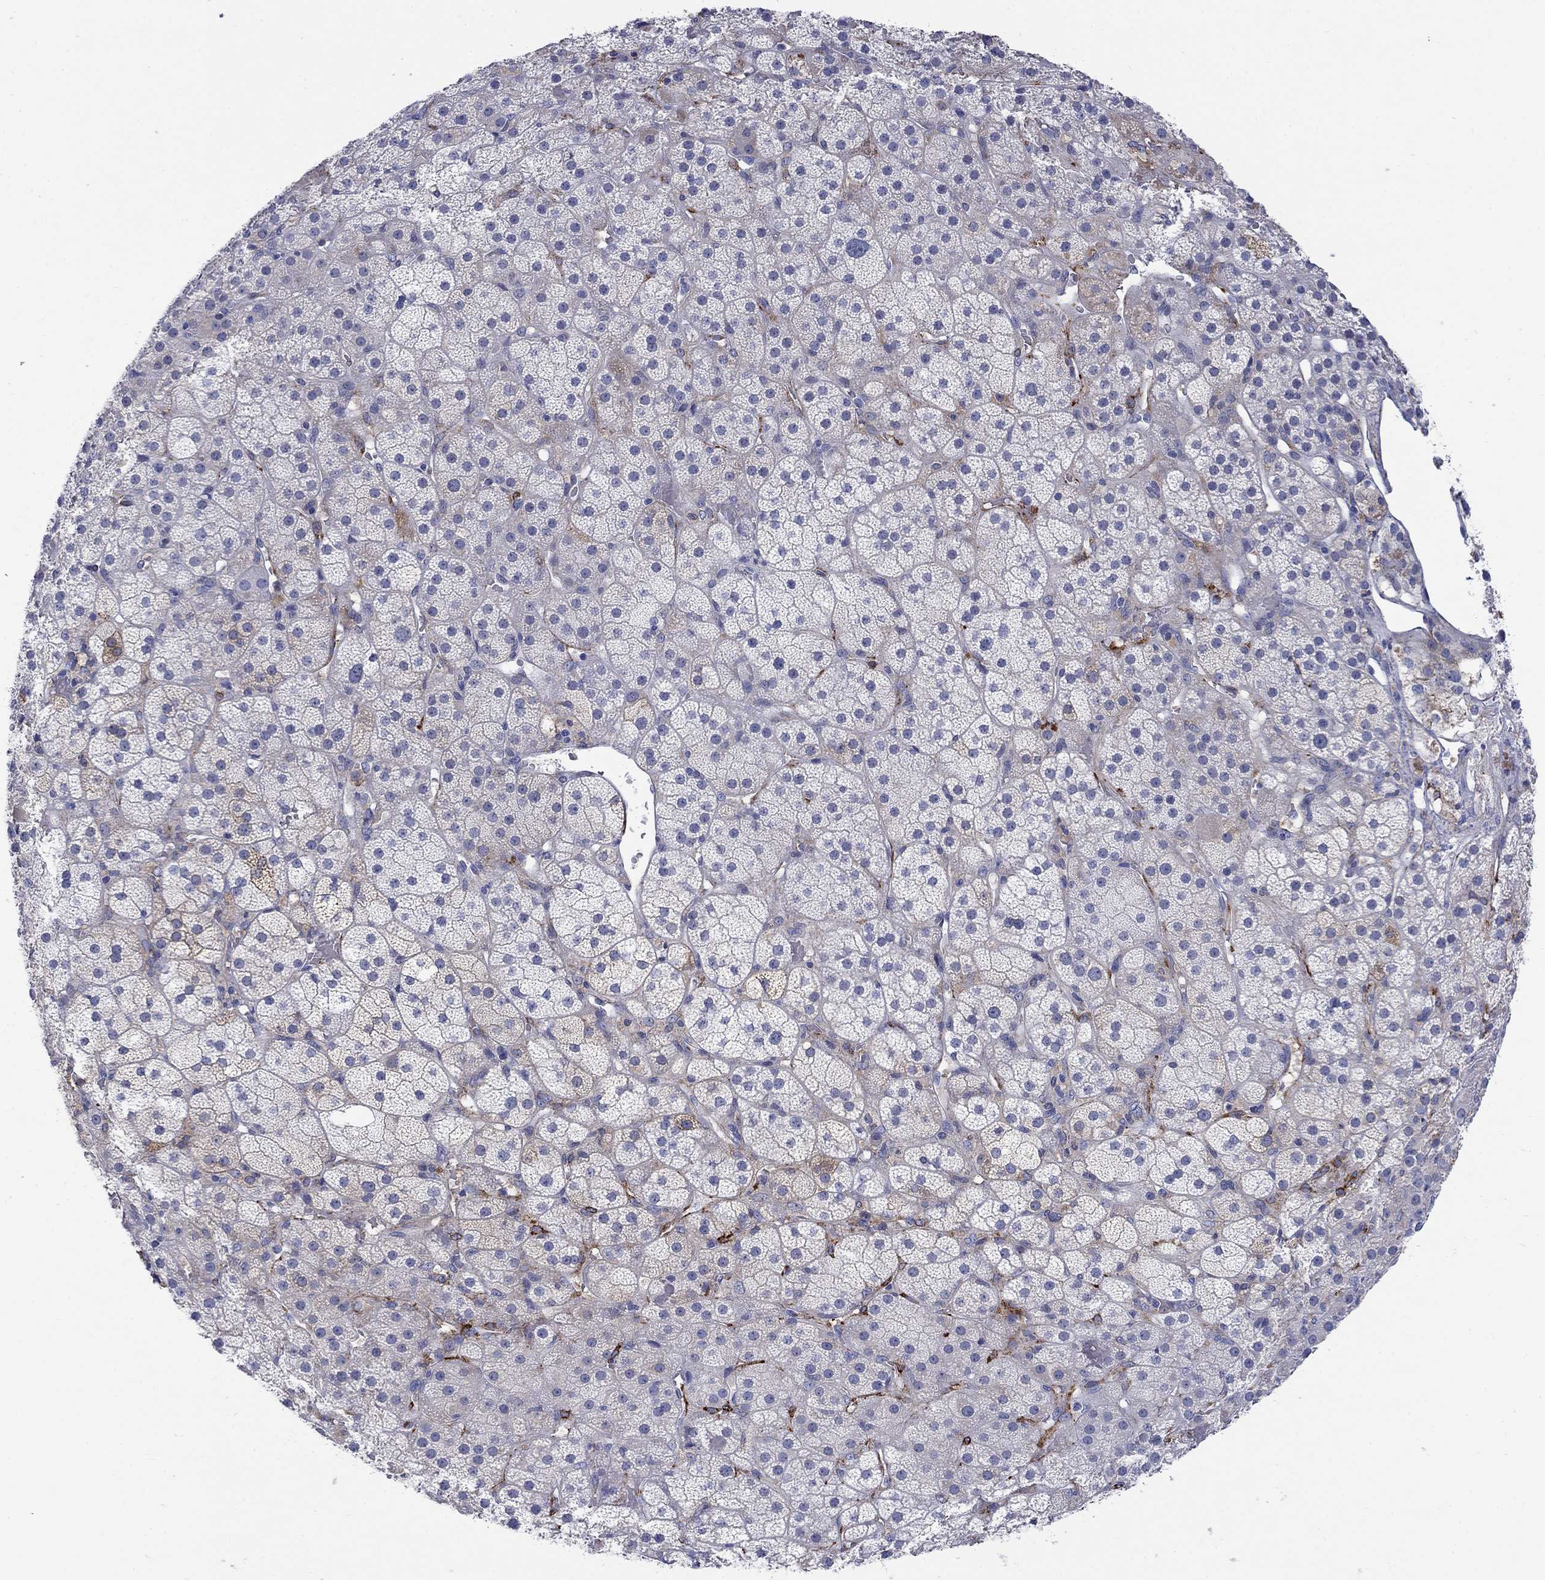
{"staining": {"intensity": "moderate", "quantity": "<25%", "location": "cytoplasmic/membranous"}, "tissue": "adrenal gland", "cell_type": "Glandular cells", "image_type": "normal", "snomed": [{"axis": "morphology", "description": "Normal tissue, NOS"}, {"axis": "topography", "description": "Adrenal gland"}], "caption": "Immunohistochemistry (IHC) staining of unremarkable adrenal gland, which displays low levels of moderate cytoplasmic/membranous expression in about <25% of glandular cells indicating moderate cytoplasmic/membranous protein staining. The staining was performed using DAB (3,3'-diaminobenzidine) (brown) for protein detection and nuclei were counterstained in hematoxylin (blue).", "gene": "PTPRZ1", "patient": {"sex": "male", "age": 57}}